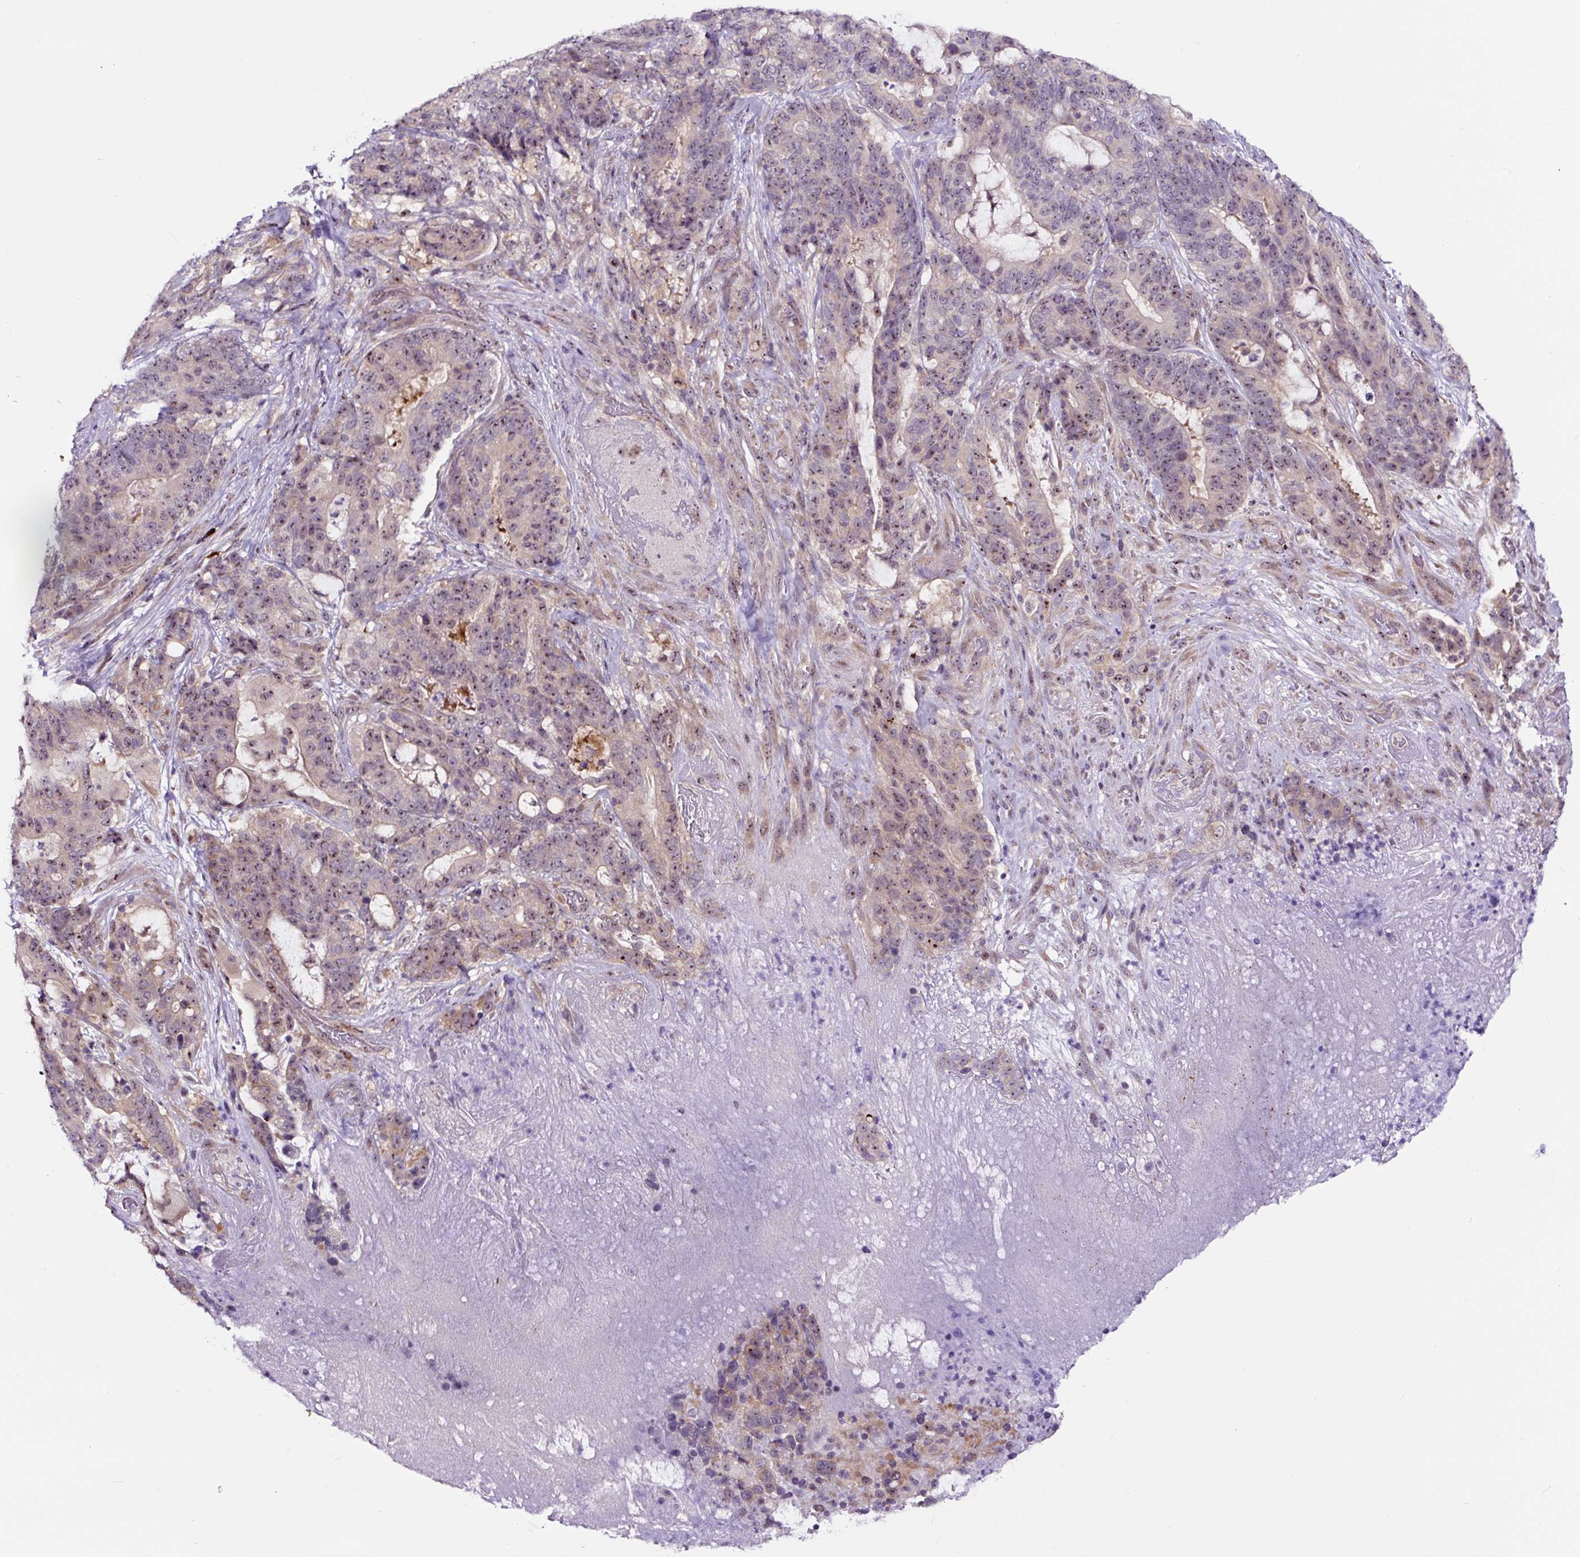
{"staining": {"intensity": "moderate", "quantity": ">75%", "location": "nuclear"}, "tissue": "stomach cancer", "cell_type": "Tumor cells", "image_type": "cancer", "snomed": [{"axis": "morphology", "description": "Normal tissue, NOS"}, {"axis": "morphology", "description": "Adenocarcinoma, NOS"}, {"axis": "topography", "description": "Stomach"}], "caption": "Approximately >75% of tumor cells in stomach cancer (adenocarcinoma) exhibit moderate nuclear protein staining as visualized by brown immunohistochemical staining.", "gene": "NOM1", "patient": {"sex": "female", "age": 64}}